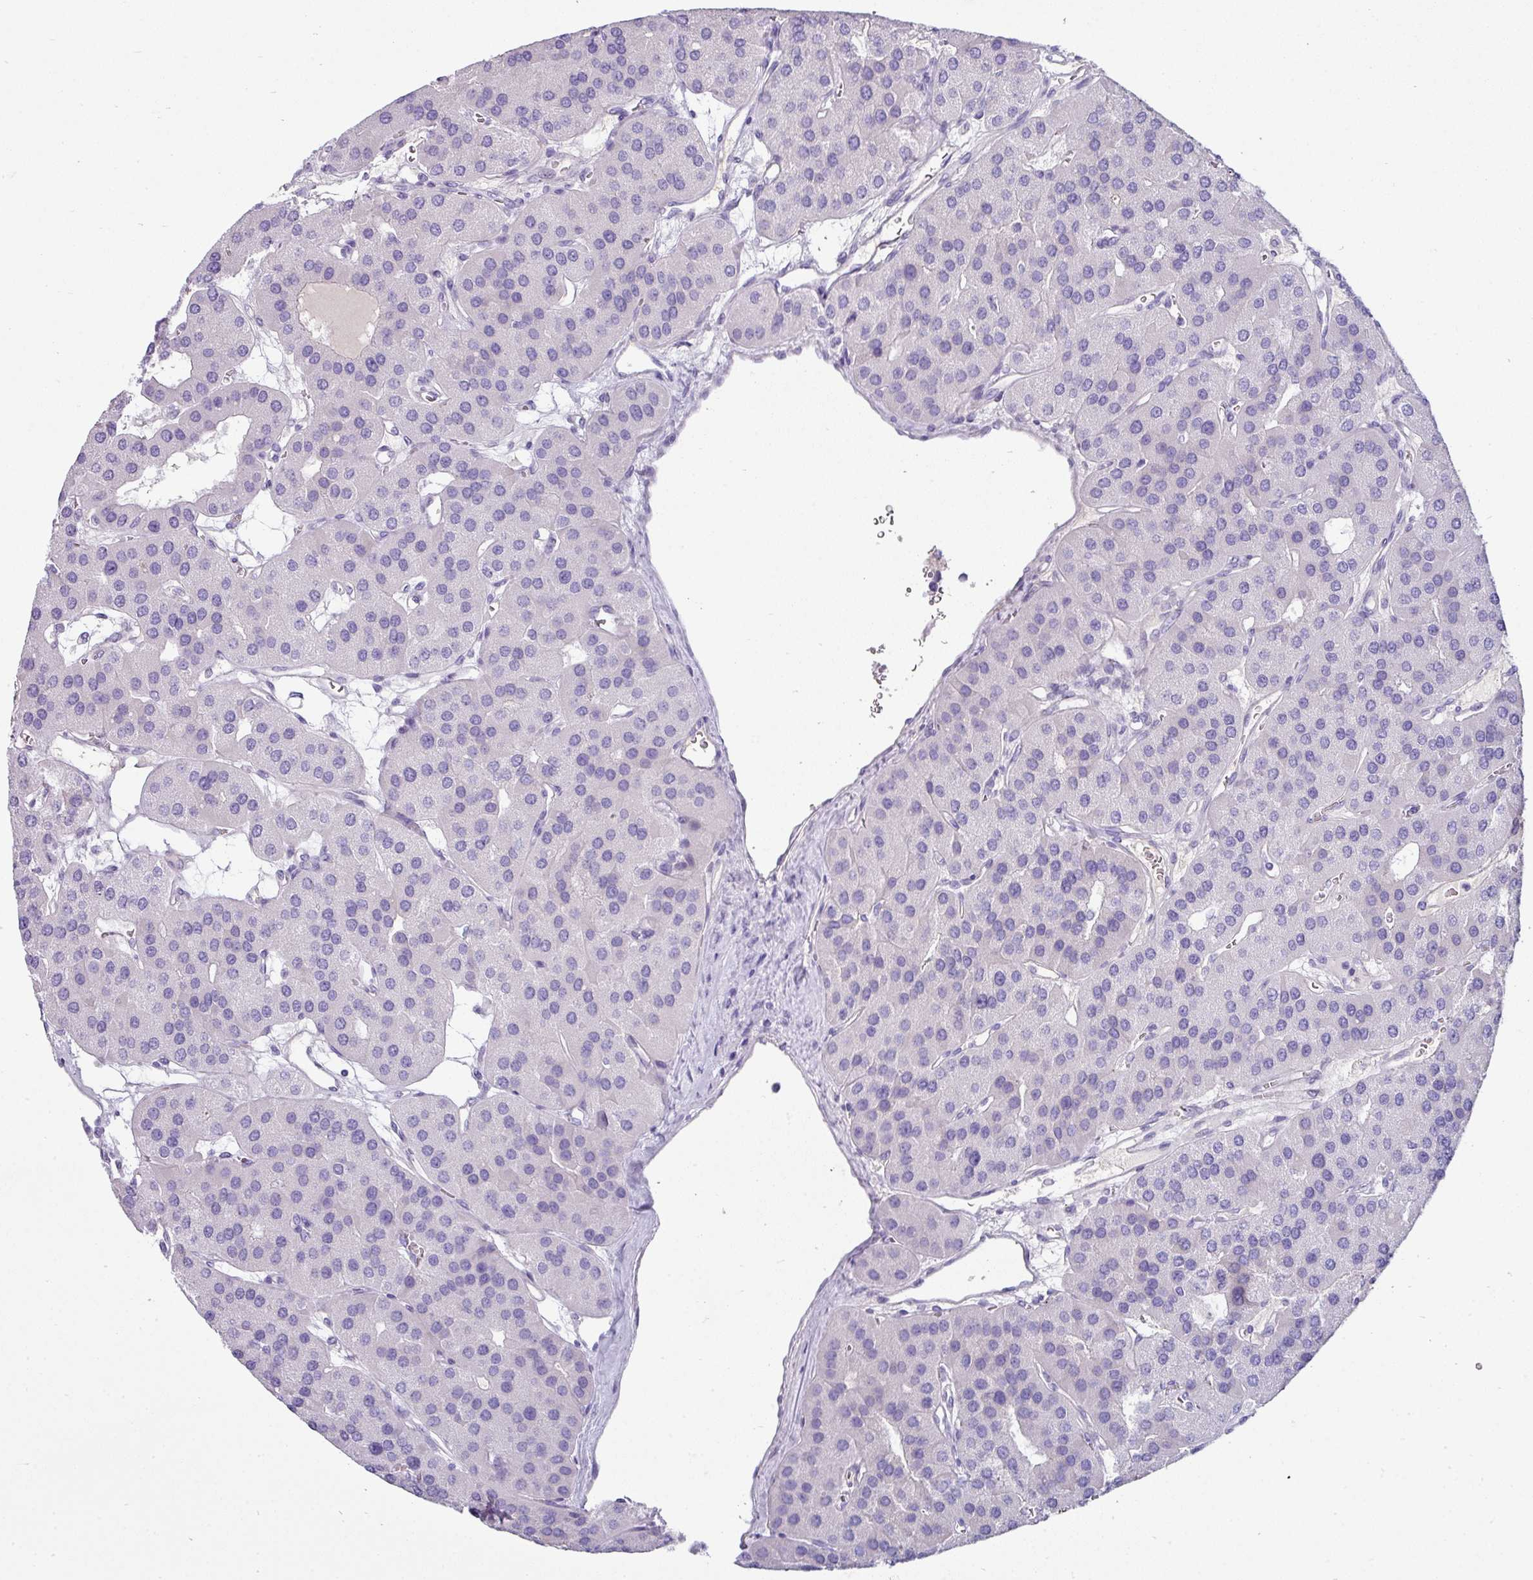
{"staining": {"intensity": "negative", "quantity": "none", "location": "none"}, "tissue": "parathyroid gland", "cell_type": "Glandular cells", "image_type": "normal", "snomed": [{"axis": "morphology", "description": "Normal tissue, NOS"}, {"axis": "morphology", "description": "Adenoma, NOS"}, {"axis": "topography", "description": "Parathyroid gland"}], "caption": "An immunohistochemistry photomicrograph of unremarkable parathyroid gland is shown. There is no staining in glandular cells of parathyroid gland.", "gene": "VCX2", "patient": {"sex": "female", "age": 86}}